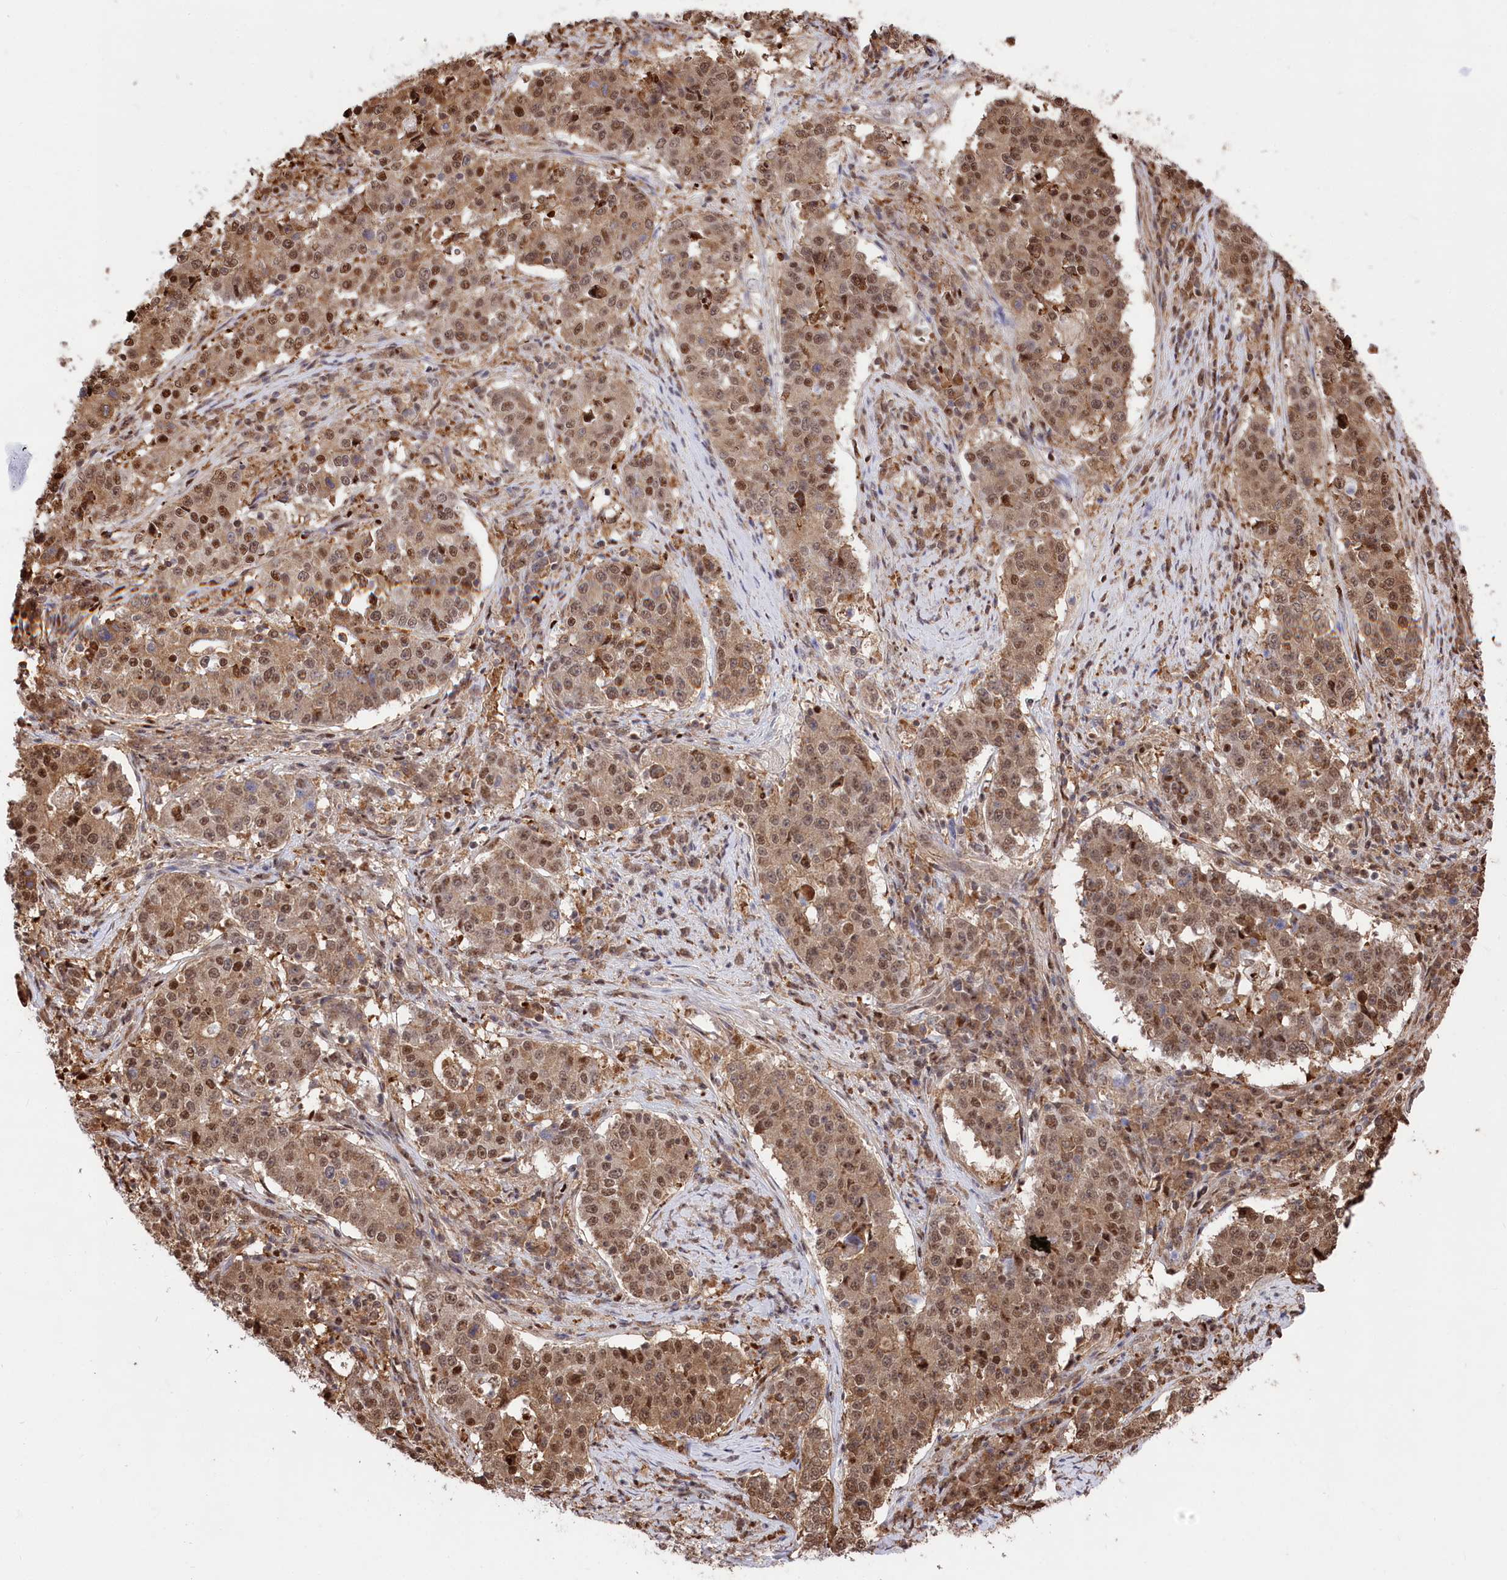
{"staining": {"intensity": "moderate", "quantity": ">75%", "location": "cytoplasmic/membranous,nuclear"}, "tissue": "stomach cancer", "cell_type": "Tumor cells", "image_type": "cancer", "snomed": [{"axis": "morphology", "description": "Adenocarcinoma, NOS"}, {"axis": "topography", "description": "Stomach"}], "caption": "High-power microscopy captured an IHC image of stomach cancer, revealing moderate cytoplasmic/membranous and nuclear staining in about >75% of tumor cells.", "gene": "PSMA1", "patient": {"sex": "male", "age": 59}}